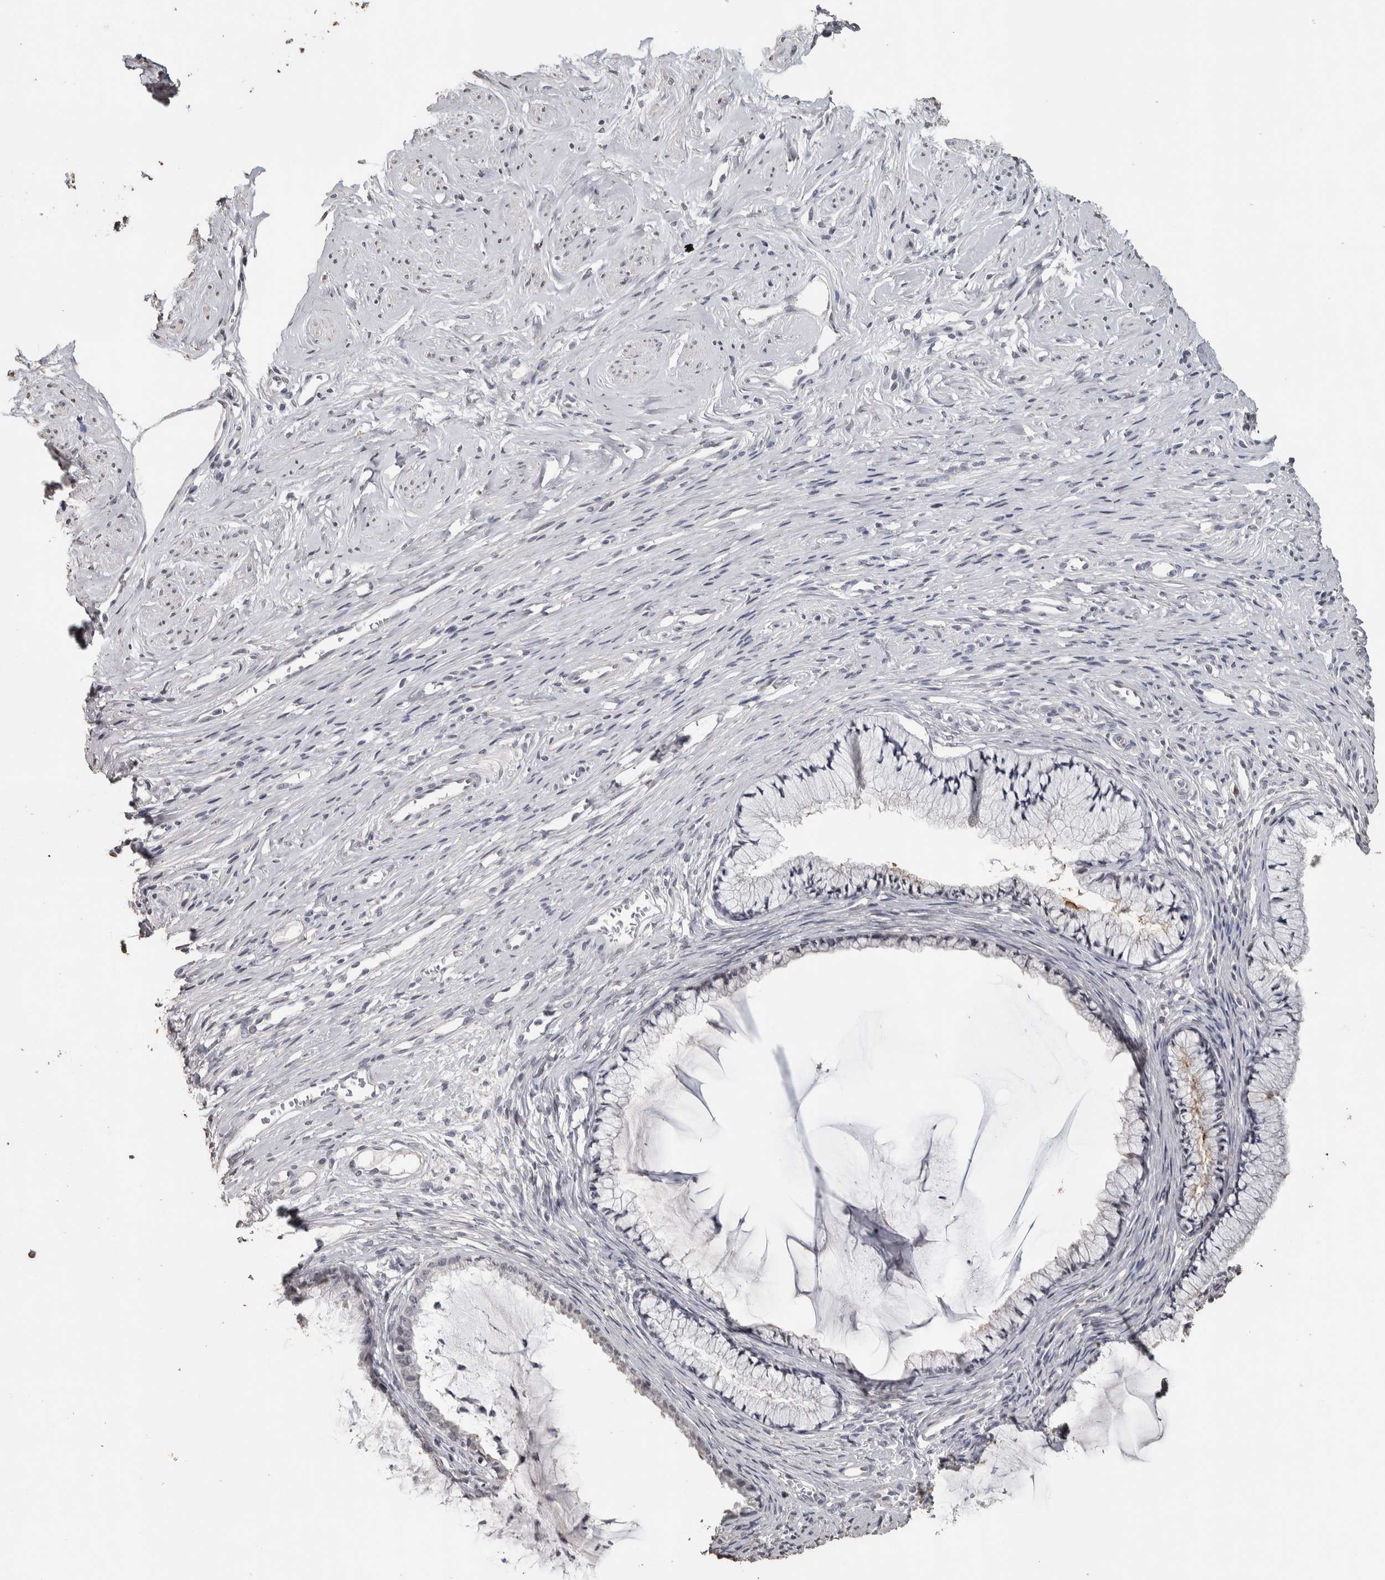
{"staining": {"intensity": "negative", "quantity": "none", "location": "none"}, "tissue": "cervix", "cell_type": "Glandular cells", "image_type": "normal", "snomed": [{"axis": "morphology", "description": "Normal tissue, NOS"}, {"axis": "topography", "description": "Cervix"}], "caption": "Immunohistochemical staining of unremarkable cervix reveals no significant positivity in glandular cells. Nuclei are stained in blue.", "gene": "NECAB1", "patient": {"sex": "female", "age": 77}}